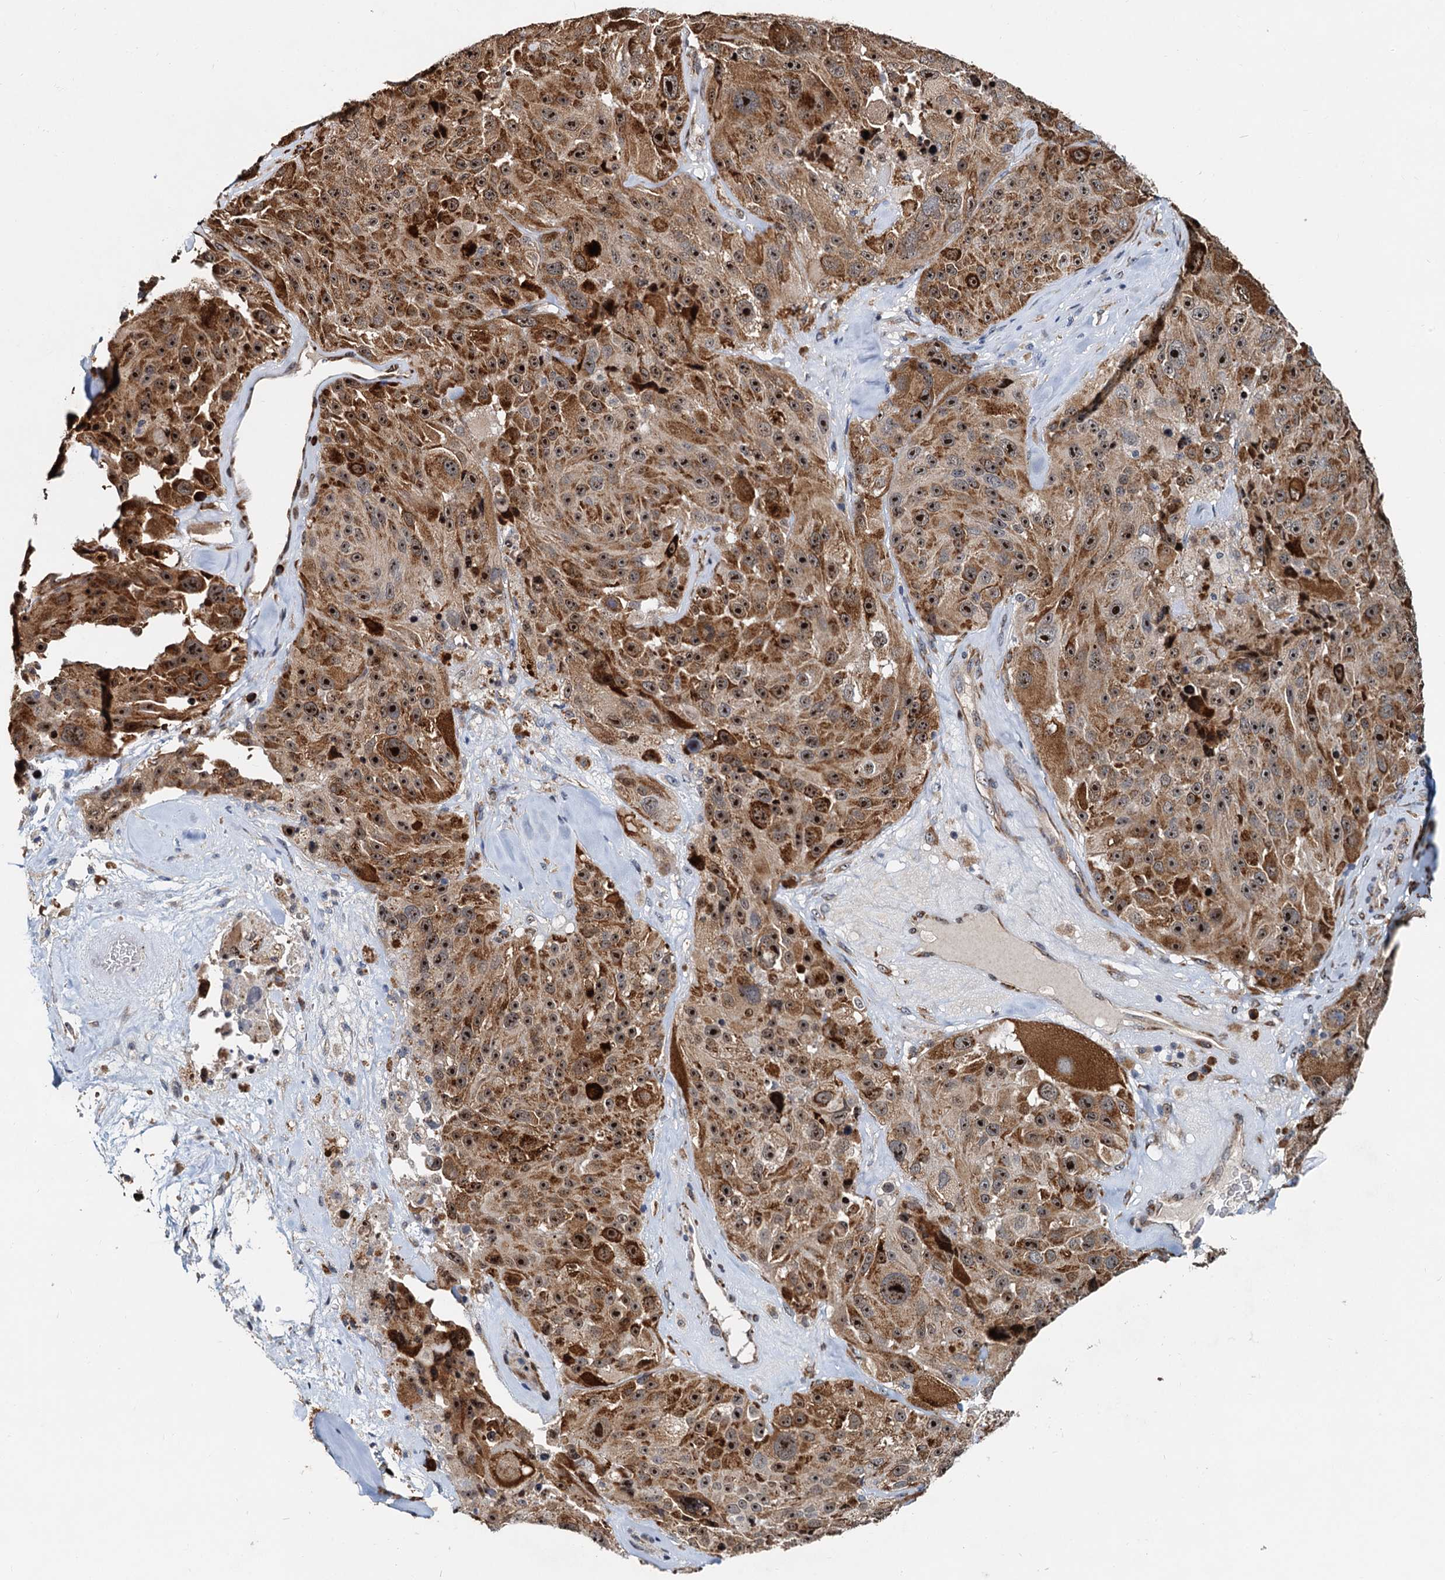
{"staining": {"intensity": "strong", "quantity": ">75%", "location": "cytoplasmic/membranous,nuclear"}, "tissue": "melanoma", "cell_type": "Tumor cells", "image_type": "cancer", "snomed": [{"axis": "morphology", "description": "Malignant melanoma, Metastatic site"}, {"axis": "topography", "description": "Lymph node"}], "caption": "IHC image of neoplastic tissue: melanoma stained using IHC demonstrates high levels of strong protein expression localized specifically in the cytoplasmic/membranous and nuclear of tumor cells, appearing as a cytoplasmic/membranous and nuclear brown color.", "gene": "DNAJC21", "patient": {"sex": "male", "age": 62}}